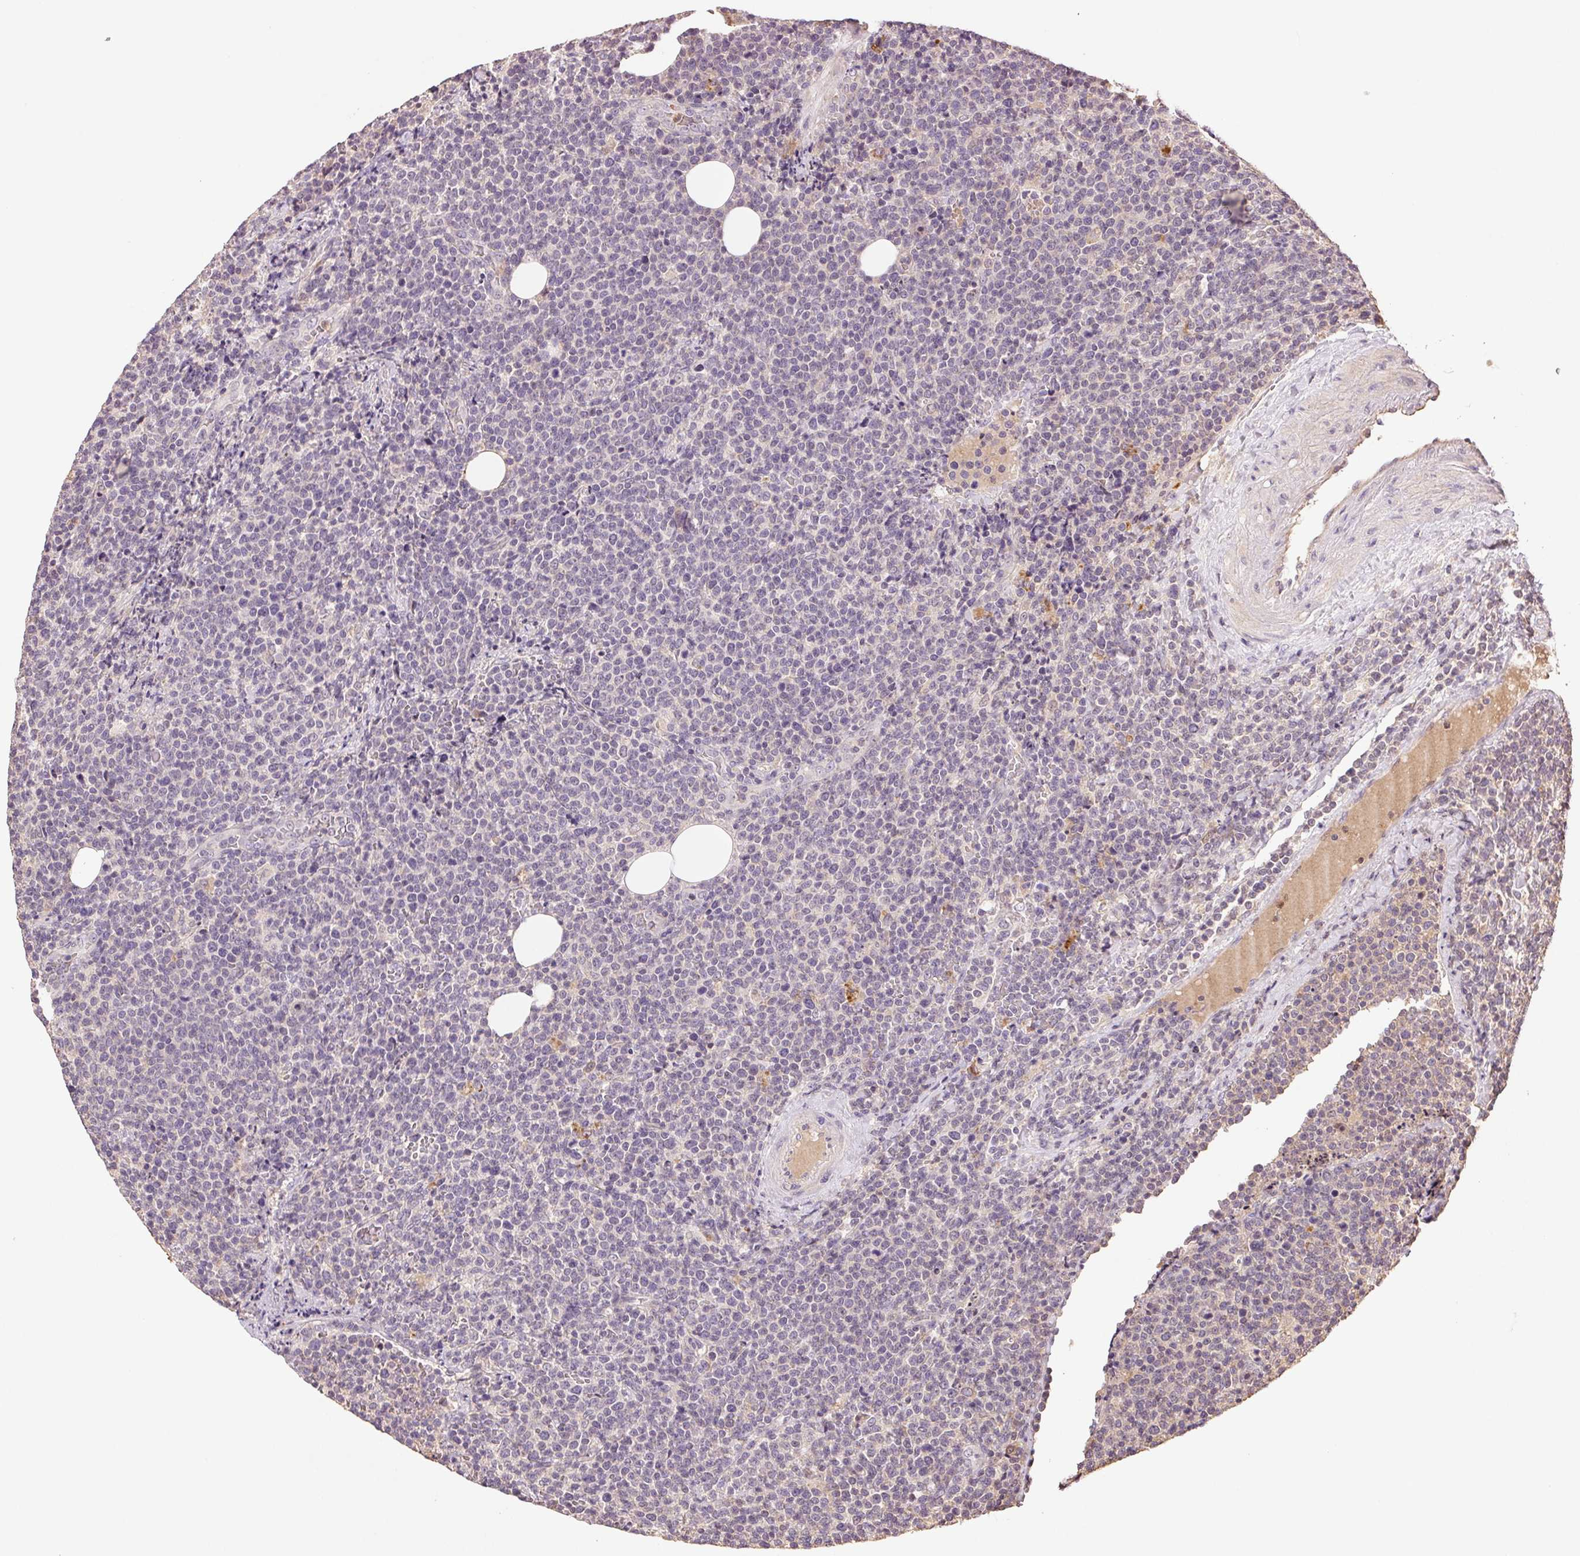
{"staining": {"intensity": "negative", "quantity": "none", "location": "none"}, "tissue": "lymphoma", "cell_type": "Tumor cells", "image_type": "cancer", "snomed": [{"axis": "morphology", "description": "Malignant lymphoma, non-Hodgkin's type, High grade"}, {"axis": "topography", "description": "Lymph node"}], "caption": "This is a photomicrograph of immunohistochemistry staining of lymphoma, which shows no expression in tumor cells.", "gene": "TMEM253", "patient": {"sex": "male", "age": 61}}